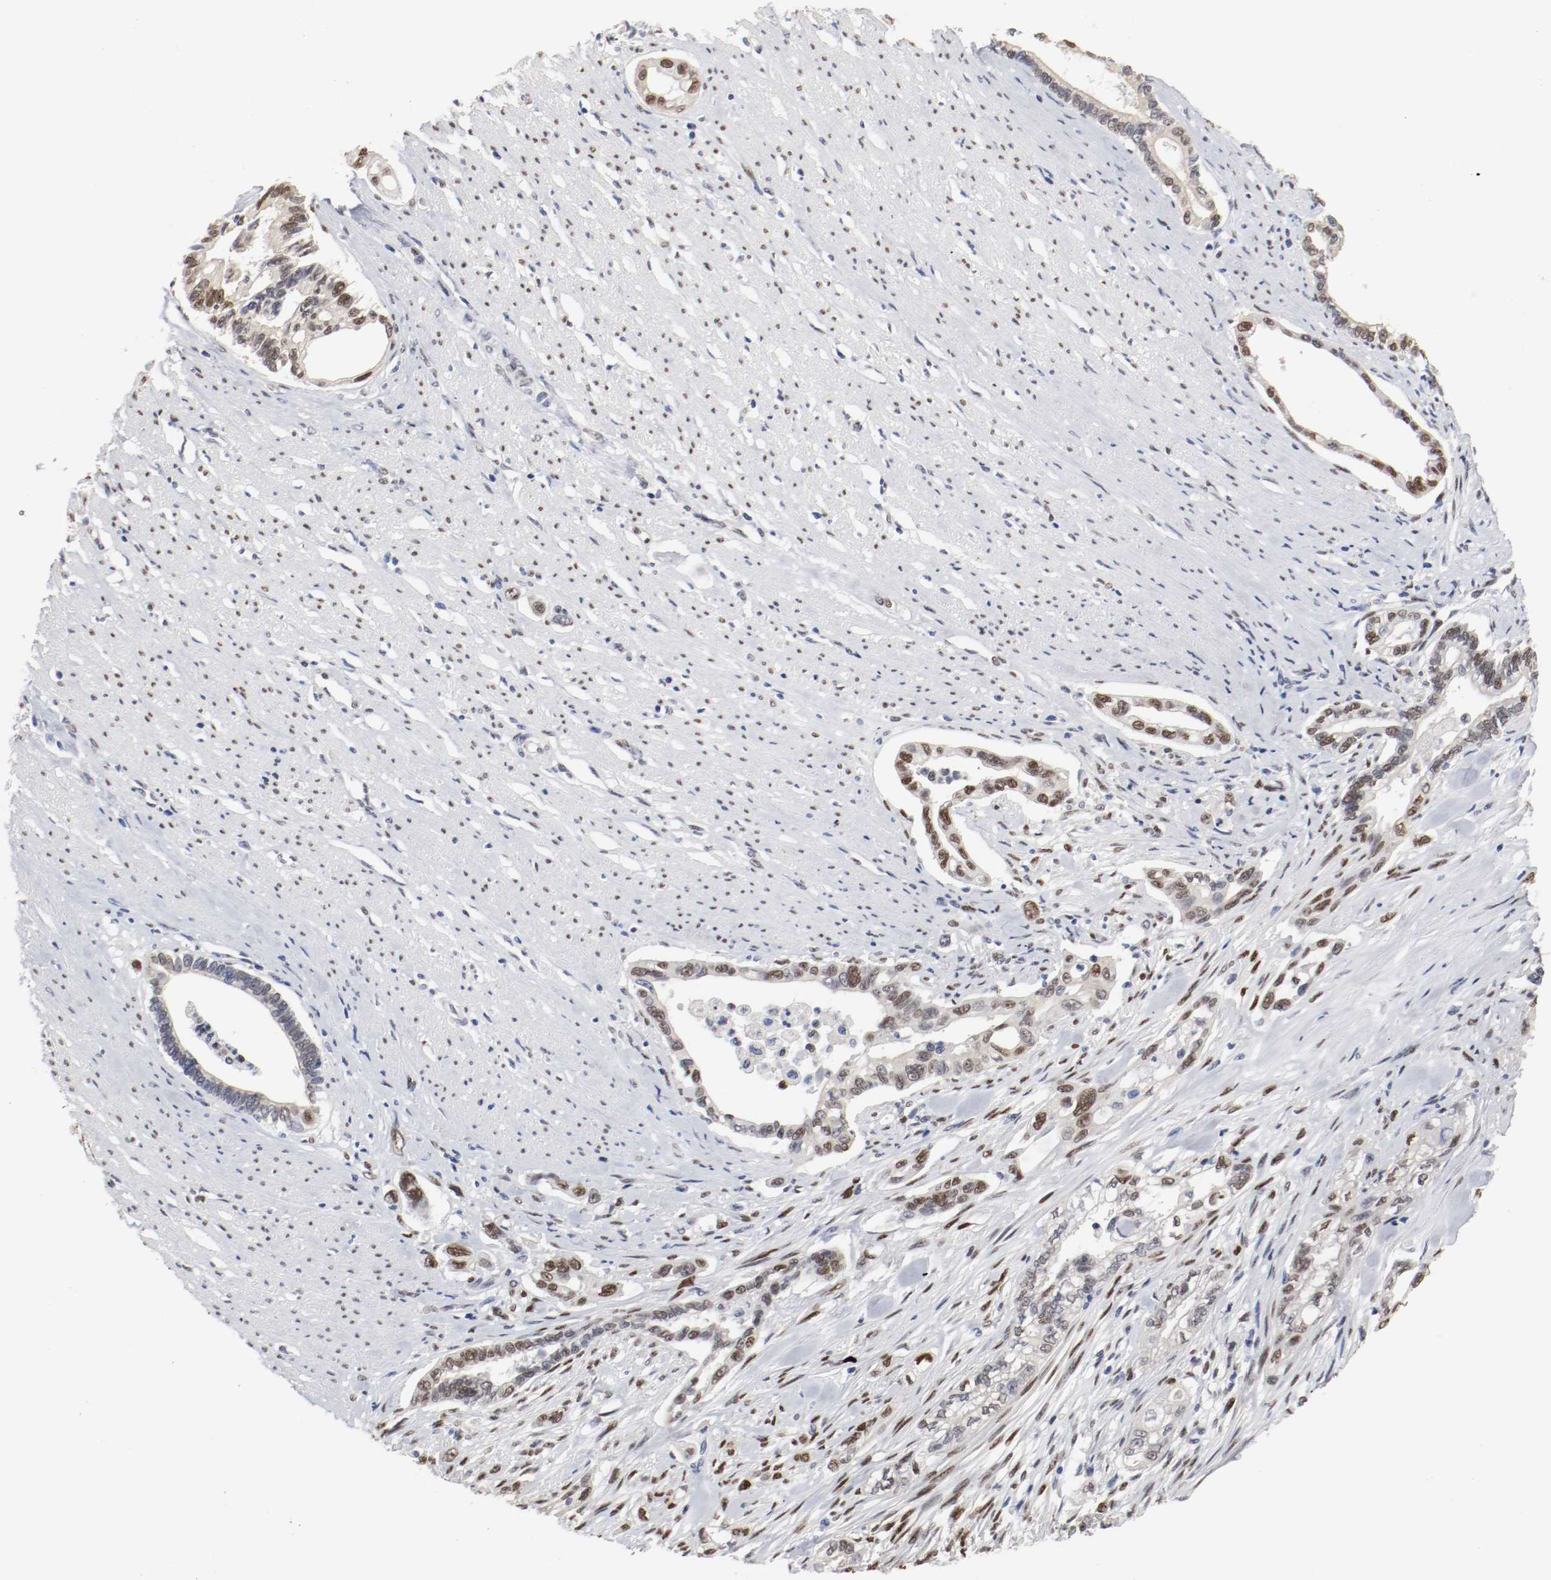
{"staining": {"intensity": "moderate", "quantity": "25%-75%", "location": "nuclear"}, "tissue": "pancreatic cancer", "cell_type": "Tumor cells", "image_type": "cancer", "snomed": [{"axis": "morphology", "description": "Normal tissue, NOS"}, {"axis": "topography", "description": "Pancreas"}], "caption": "Tumor cells demonstrate moderate nuclear positivity in approximately 25%-75% of cells in pancreatic cancer. (DAB (3,3'-diaminobenzidine) IHC with brightfield microscopy, high magnification).", "gene": "FOSL2", "patient": {"sex": "male", "age": 42}}